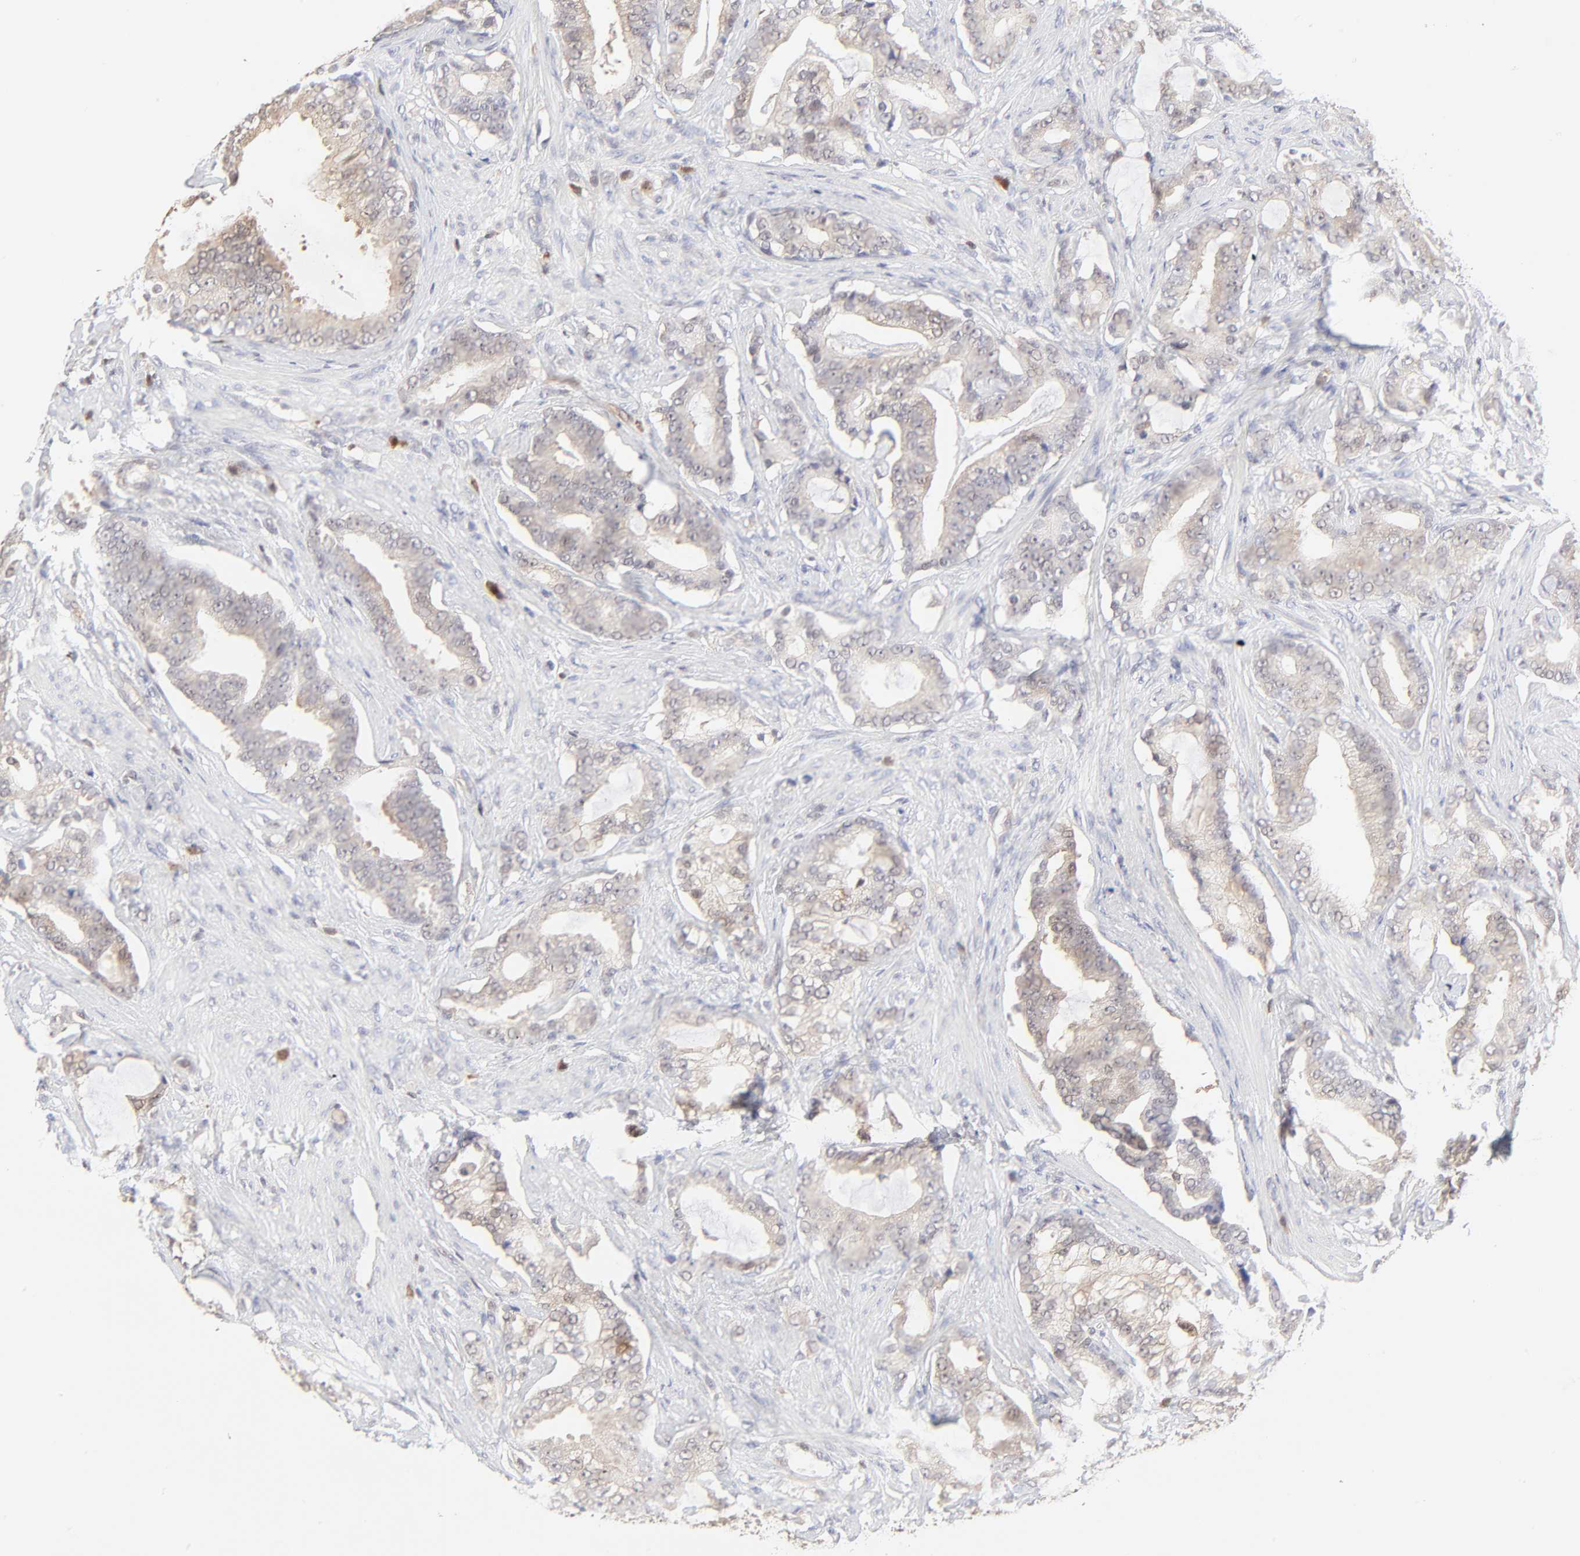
{"staining": {"intensity": "weak", "quantity": "<25%", "location": "nuclear"}, "tissue": "prostate cancer", "cell_type": "Tumor cells", "image_type": "cancer", "snomed": [{"axis": "morphology", "description": "Adenocarcinoma, Low grade"}, {"axis": "topography", "description": "Prostate"}], "caption": "Immunohistochemical staining of human prostate adenocarcinoma (low-grade) displays no significant staining in tumor cells.", "gene": "CASP3", "patient": {"sex": "male", "age": 58}}